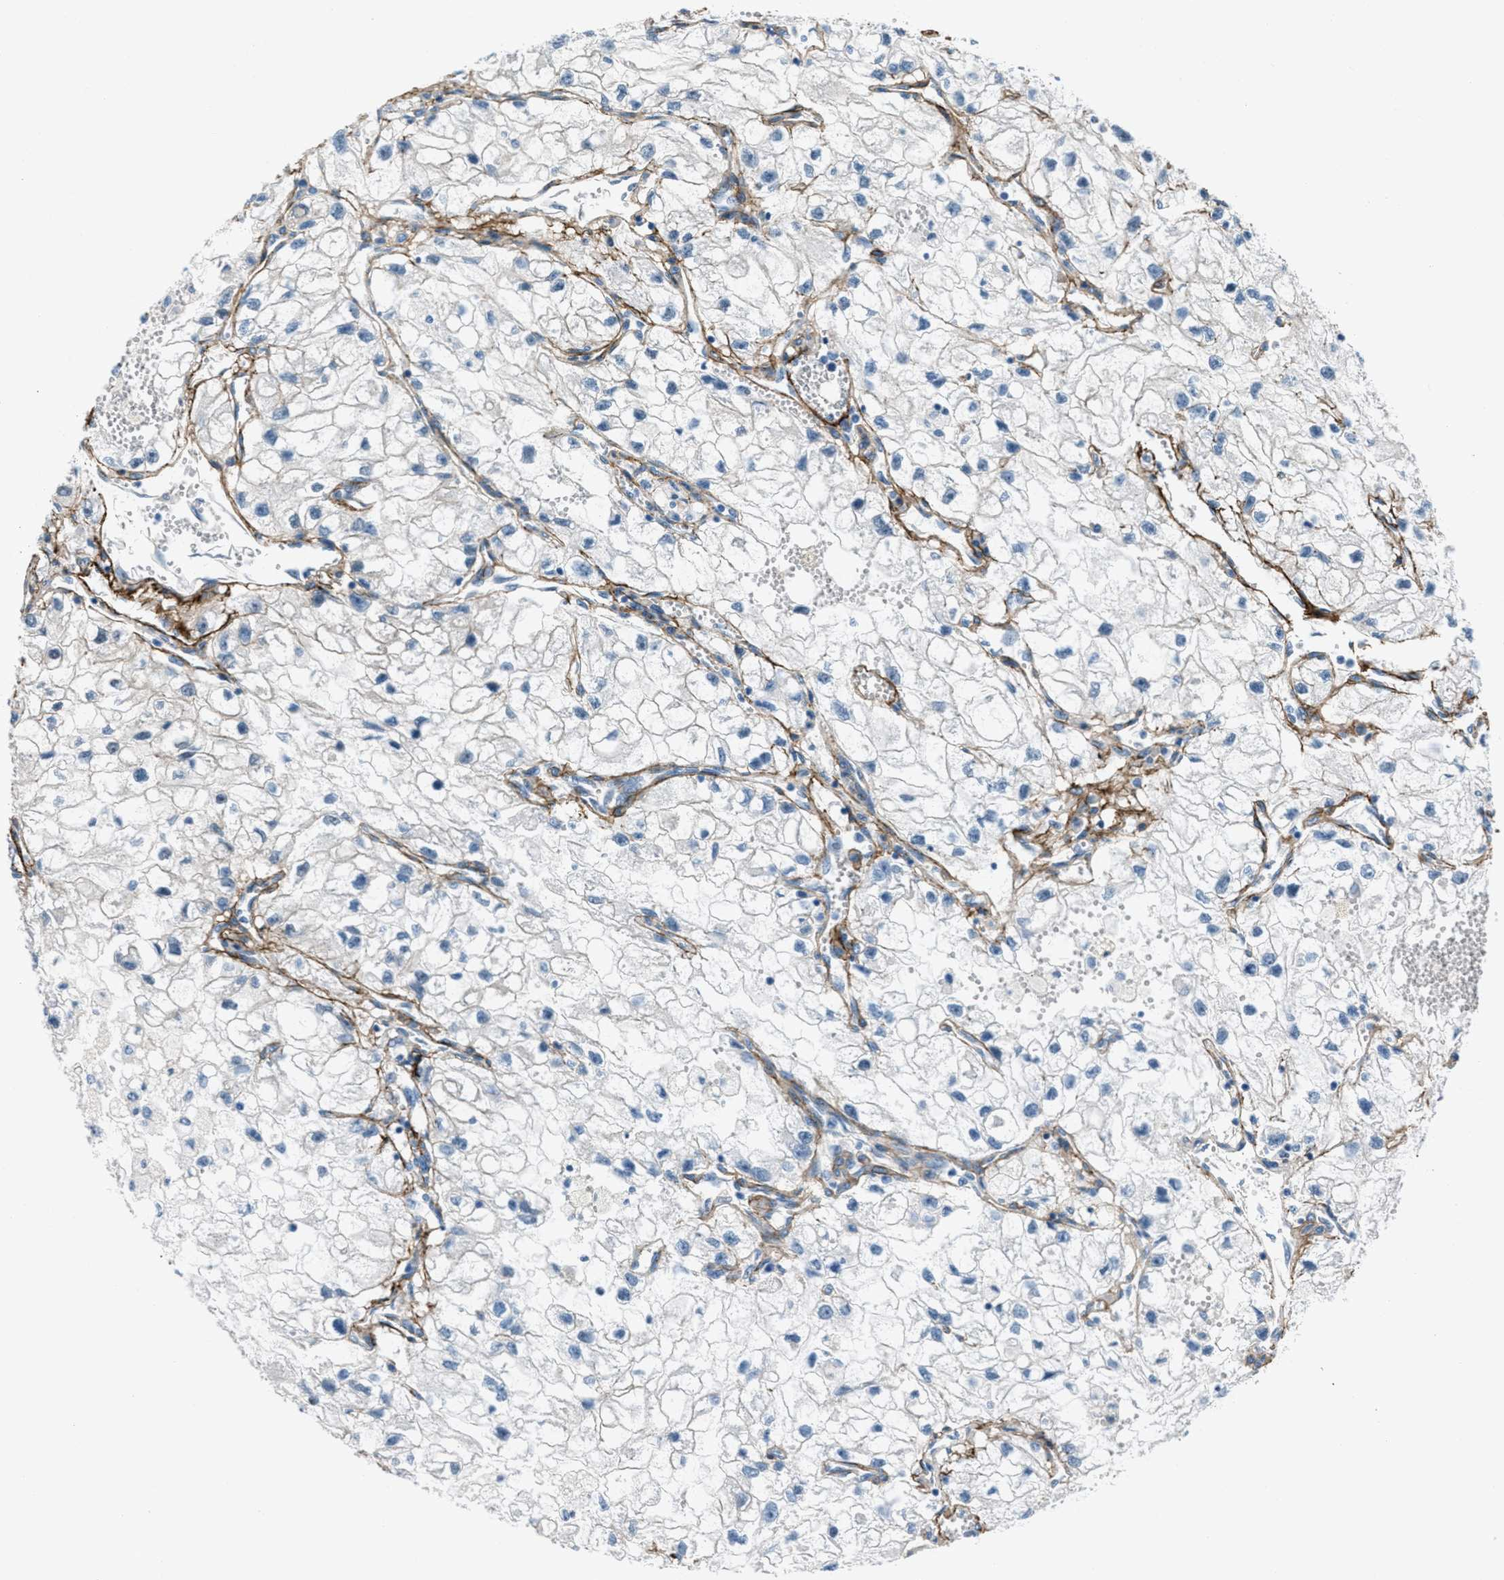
{"staining": {"intensity": "negative", "quantity": "none", "location": "none"}, "tissue": "renal cancer", "cell_type": "Tumor cells", "image_type": "cancer", "snomed": [{"axis": "morphology", "description": "Adenocarcinoma, NOS"}, {"axis": "topography", "description": "Kidney"}], "caption": "Tumor cells show no significant protein expression in renal adenocarcinoma. (DAB (3,3'-diaminobenzidine) IHC with hematoxylin counter stain).", "gene": "FBN1", "patient": {"sex": "female", "age": 70}}